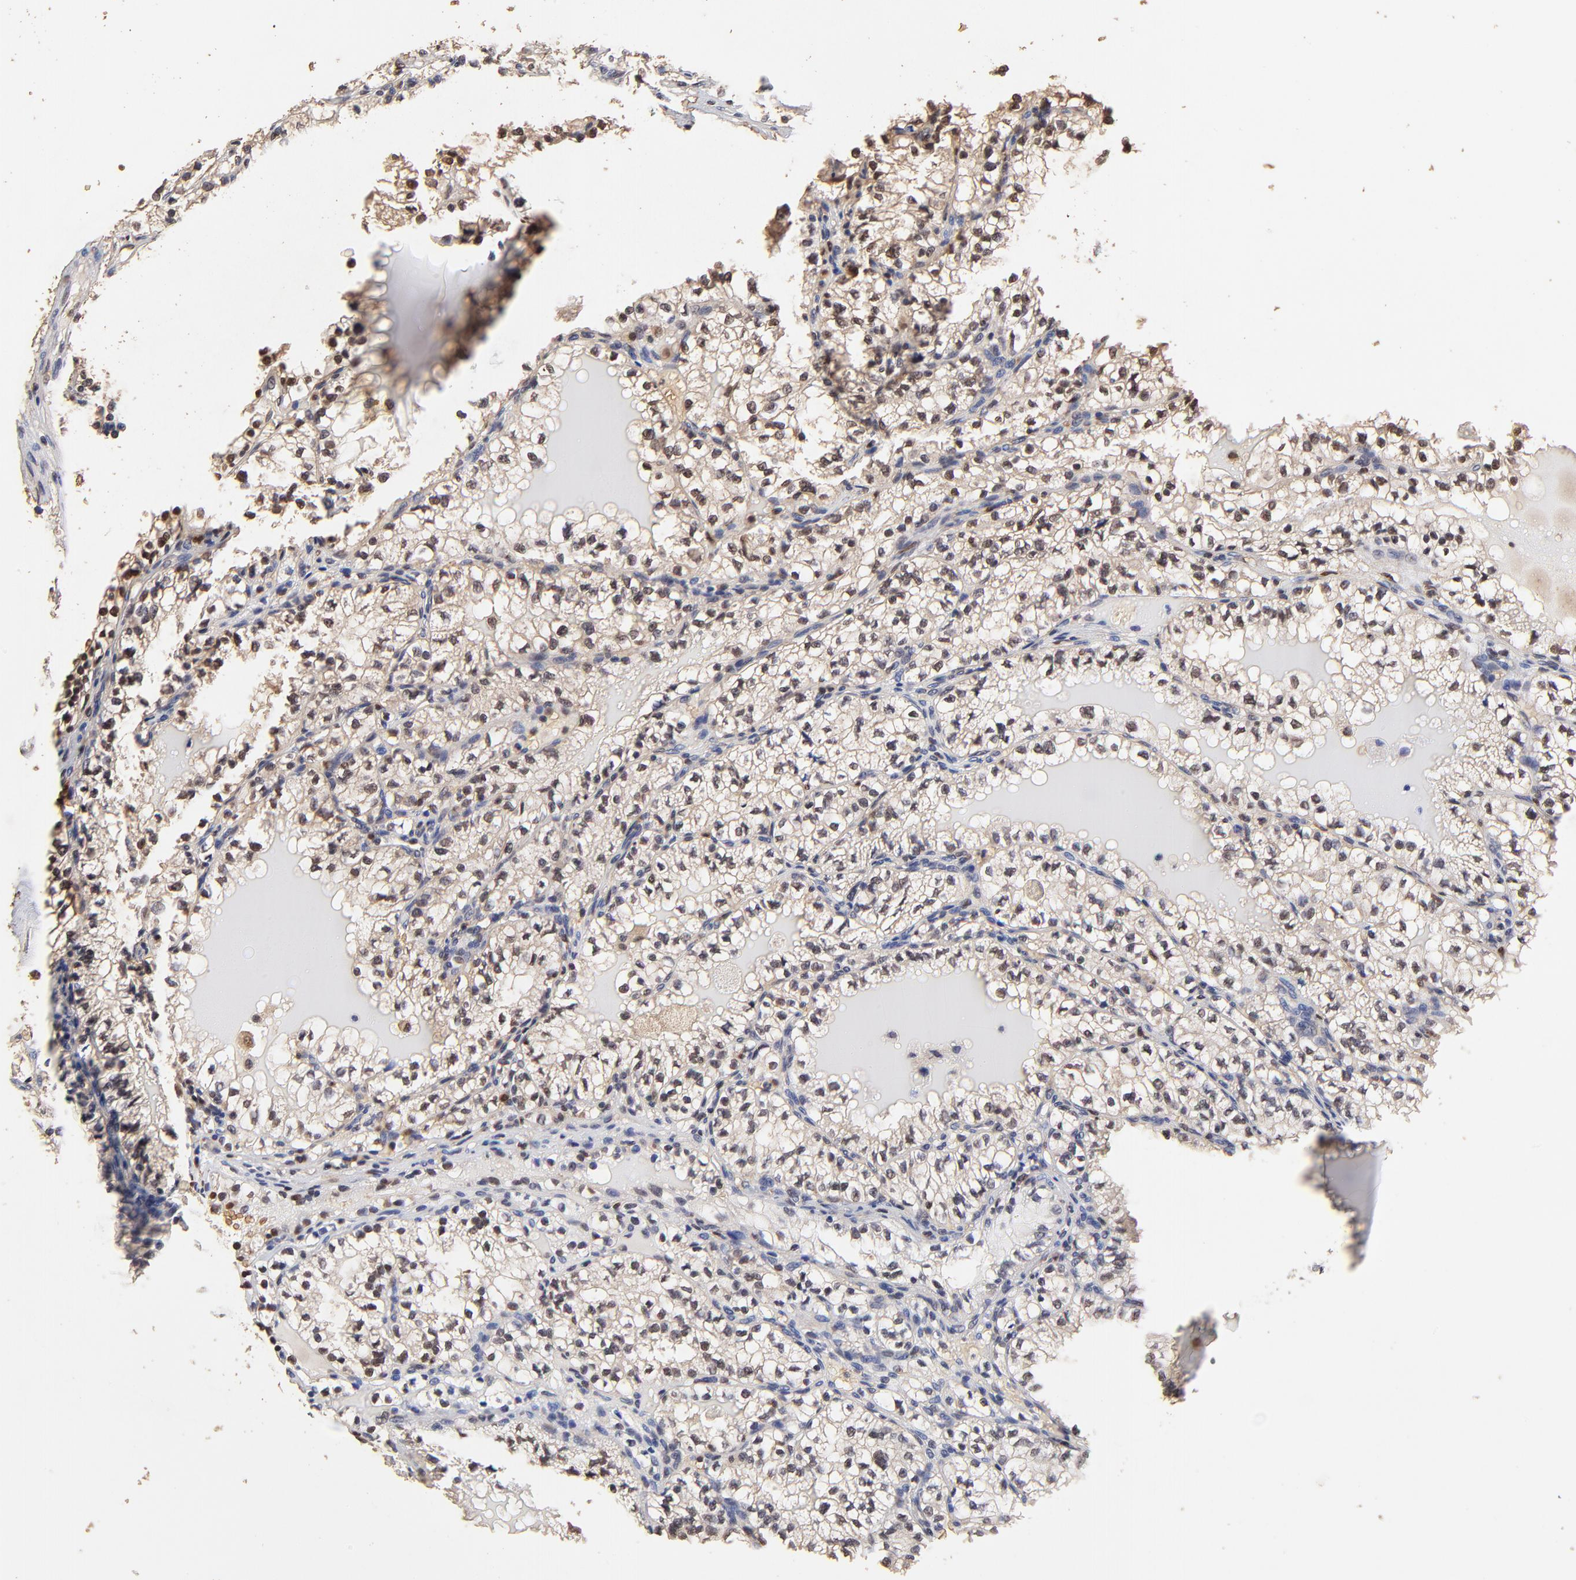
{"staining": {"intensity": "weak", "quantity": "25%-75%", "location": "cytoplasmic/membranous,nuclear"}, "tissue": "renal cancer", "cell_type": "Tumor cells", "image_type": "cancer", "snomed": [{"axis": "morphology", "description": "Adenocarcinoma, NOS"}, {"axis": "topography", "description": "Kidney"}], "caption": "Weak cytoplasmic/membranous and nuclear positivity is appreciated in approximately 25%-75% of tumor cells in renal adenocarcinoma.", "gene": "CASP1", "patient": {"sex": "male", "age": 61}}